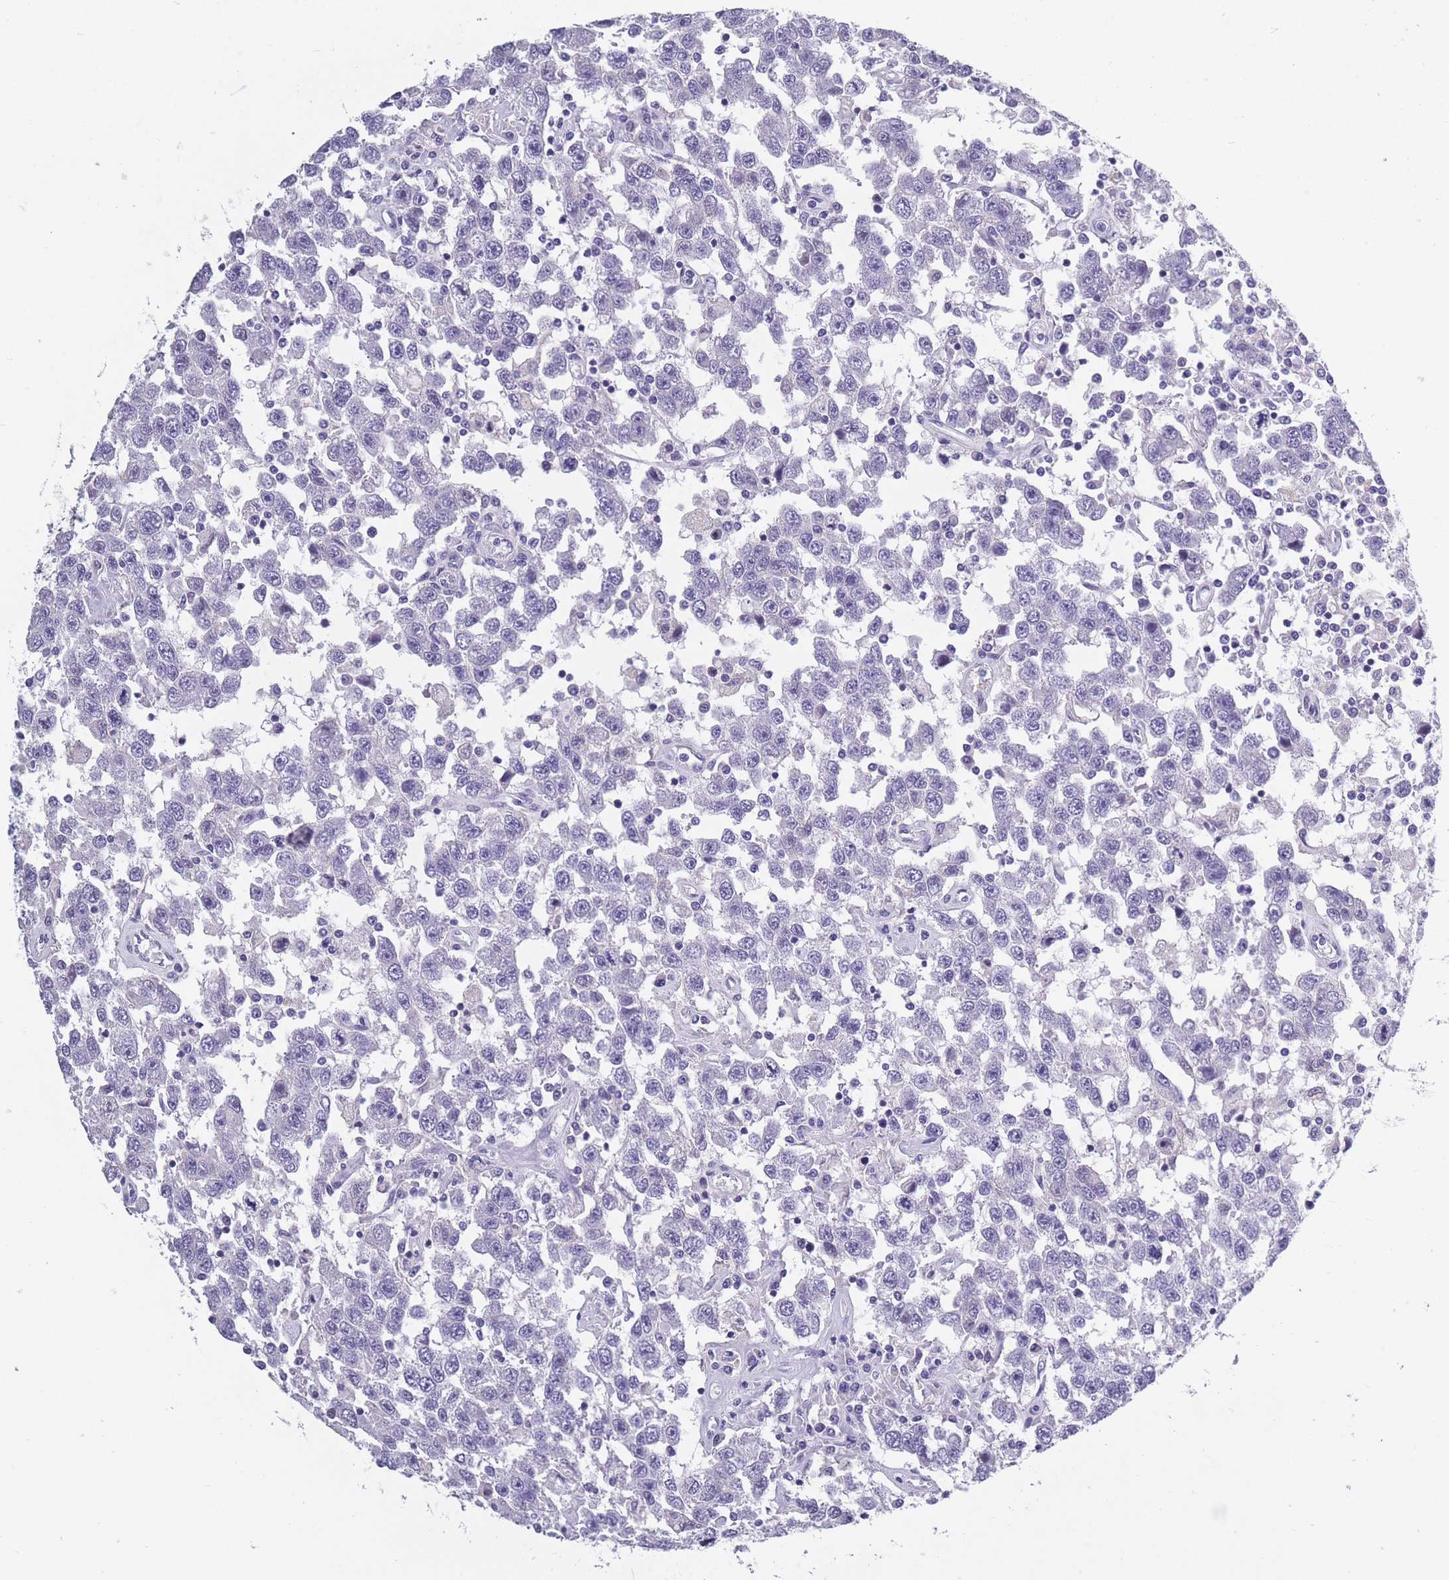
{"staining": {"intensity": "negative", "quantity": "none", "location": "none"}, "tissue": "testis cancer", "cell_type": "Tumor cells", "image_type": "cancer", "snomed": [{"axis": "morphology", "description": "Seminoma, NOS"}, {"axis": "topography", "description": "Testis"}], "caption": "An image of human testis cancer is negative for staining in tumor cells.", "gene": "OR4C5", "patient": {"sex": "male", "age": 41}}